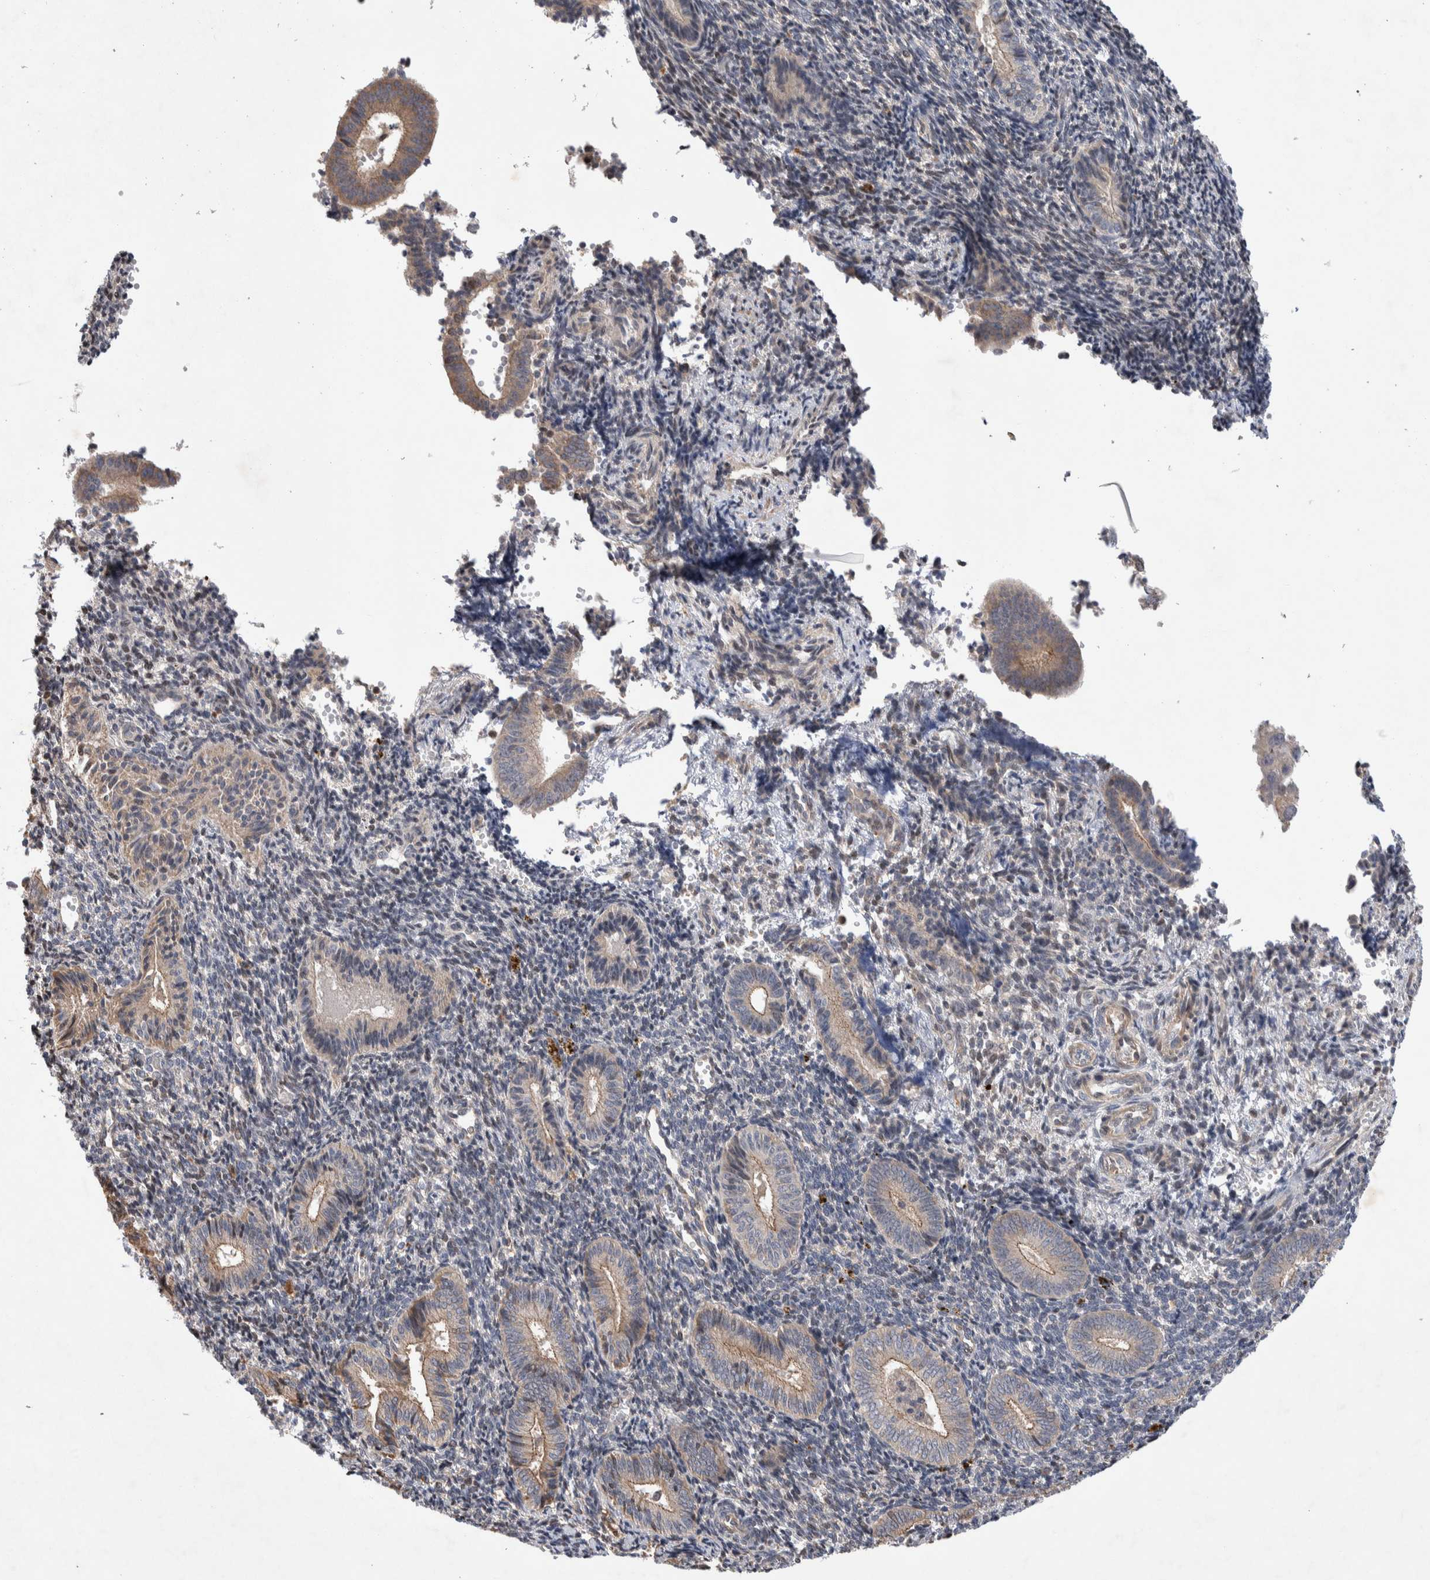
{"staining": {"intensity": "negative", "quantity": "none", "location": "none"}, "tissue": "endometrium", "cell_type": "Cells in endometrial stroma", "image_type": "normal", "snomed": [{"axis": "morphology", "description": "Normal tissue, NOS"}, {"axis": "topography", "description": "Uterus"}, {"axis": "topography", "description": "Endometrium"}], "caption": "This is an IHC image of normal human endometrium. There is no positivity in cells in endometrial stroma.", "gene": "LZTS1", "patient": {"sex": "female", "age": 33}}